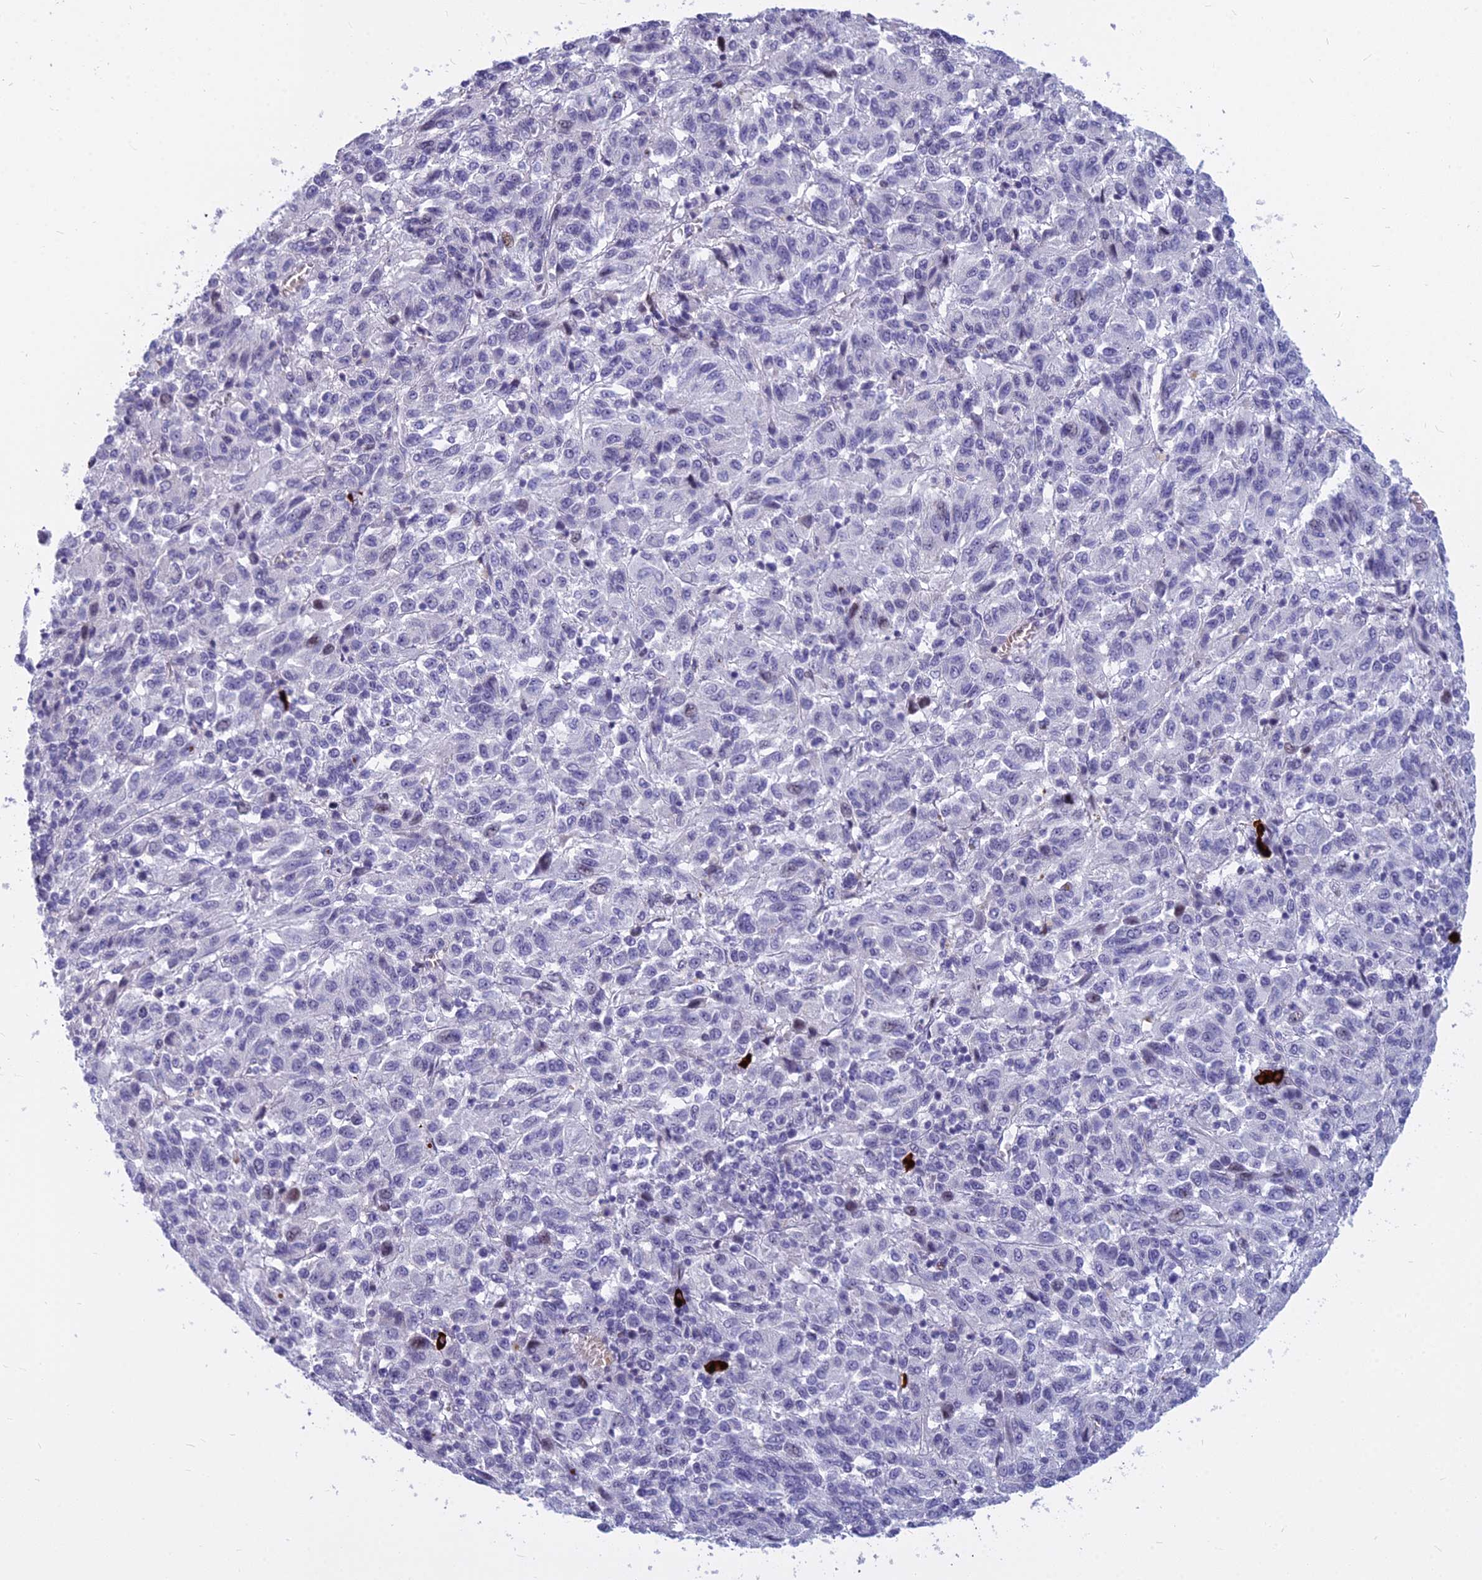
{"staining": {"intensity": "moderate", "quantity": "<25%", "location": "nuclear"}, "tissue": "melanoma", "cell_type": "Tumor cells", "image_type": "cancer", "snomed": [{"axis": "morphology", "description": "Malignant melanoma, Metastatic site"}, {"axis": "topography", "description": "Lung"}], "caption": "Tumor cells display low levels of moderate nuclear positivity in about <25% of cells in human malignant melanoma (metastatic site).", "gene": "MYBPC2", "patient": {"sex": "male", "age": 64}}